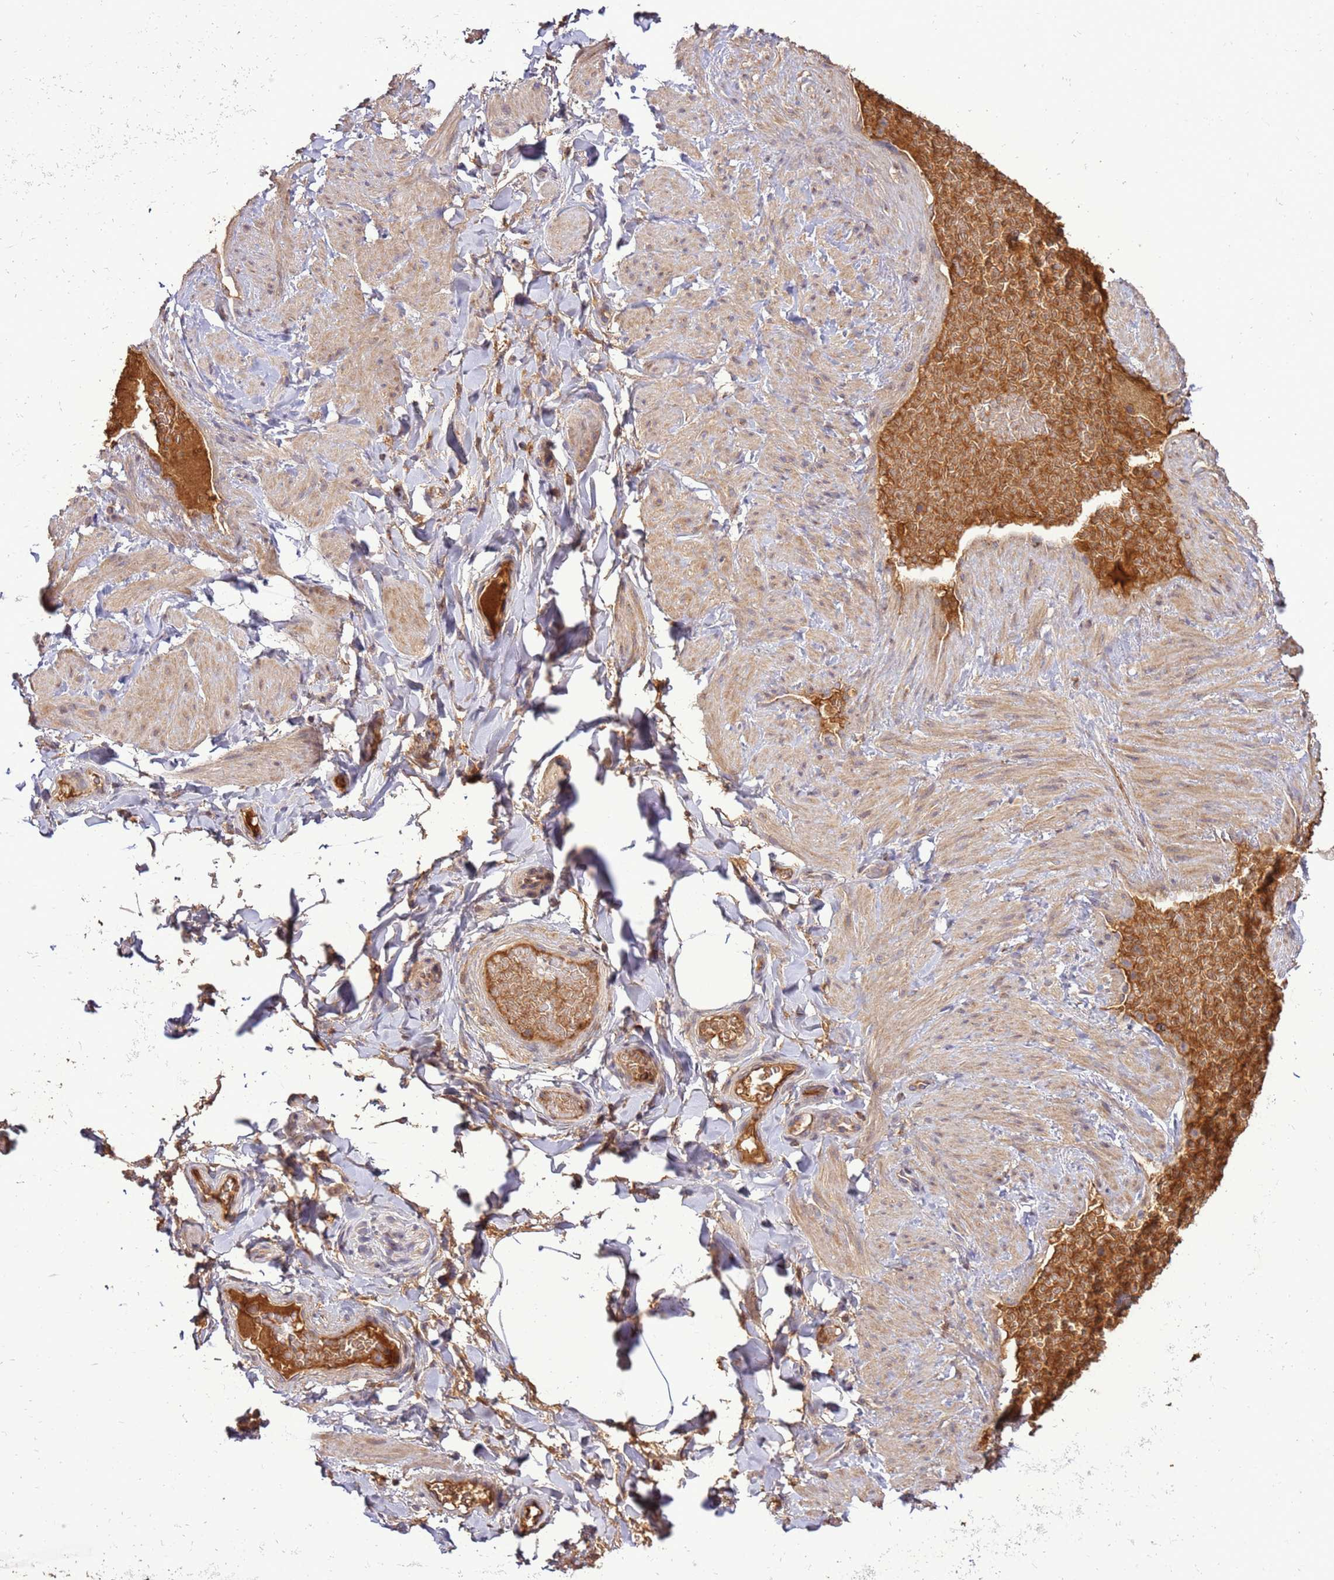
{"staining": {"intensity": "moderate", "quantity": ">75%", "location": "nuclear"}, "tissue": "soft tissue", "cell_type": "Chondrocytes", "image_type": "normal", "snomed": [{"axis": "morphology", "description": "Normal tissue, NOS"}, {"axis": "topography", "description": "Soft tissue"}, {"axis": "topography", "description": "Vascular tissue"}], "caption": "Moderate nuclear protein expression is appreciated in about >75% of chondrocytes in soft tissue. Immunohistochemistry stains the protein in brown and the nuclei are stained blue.", "gene": "ZNF624", "patient": {"sex": "male", "age": 54}}